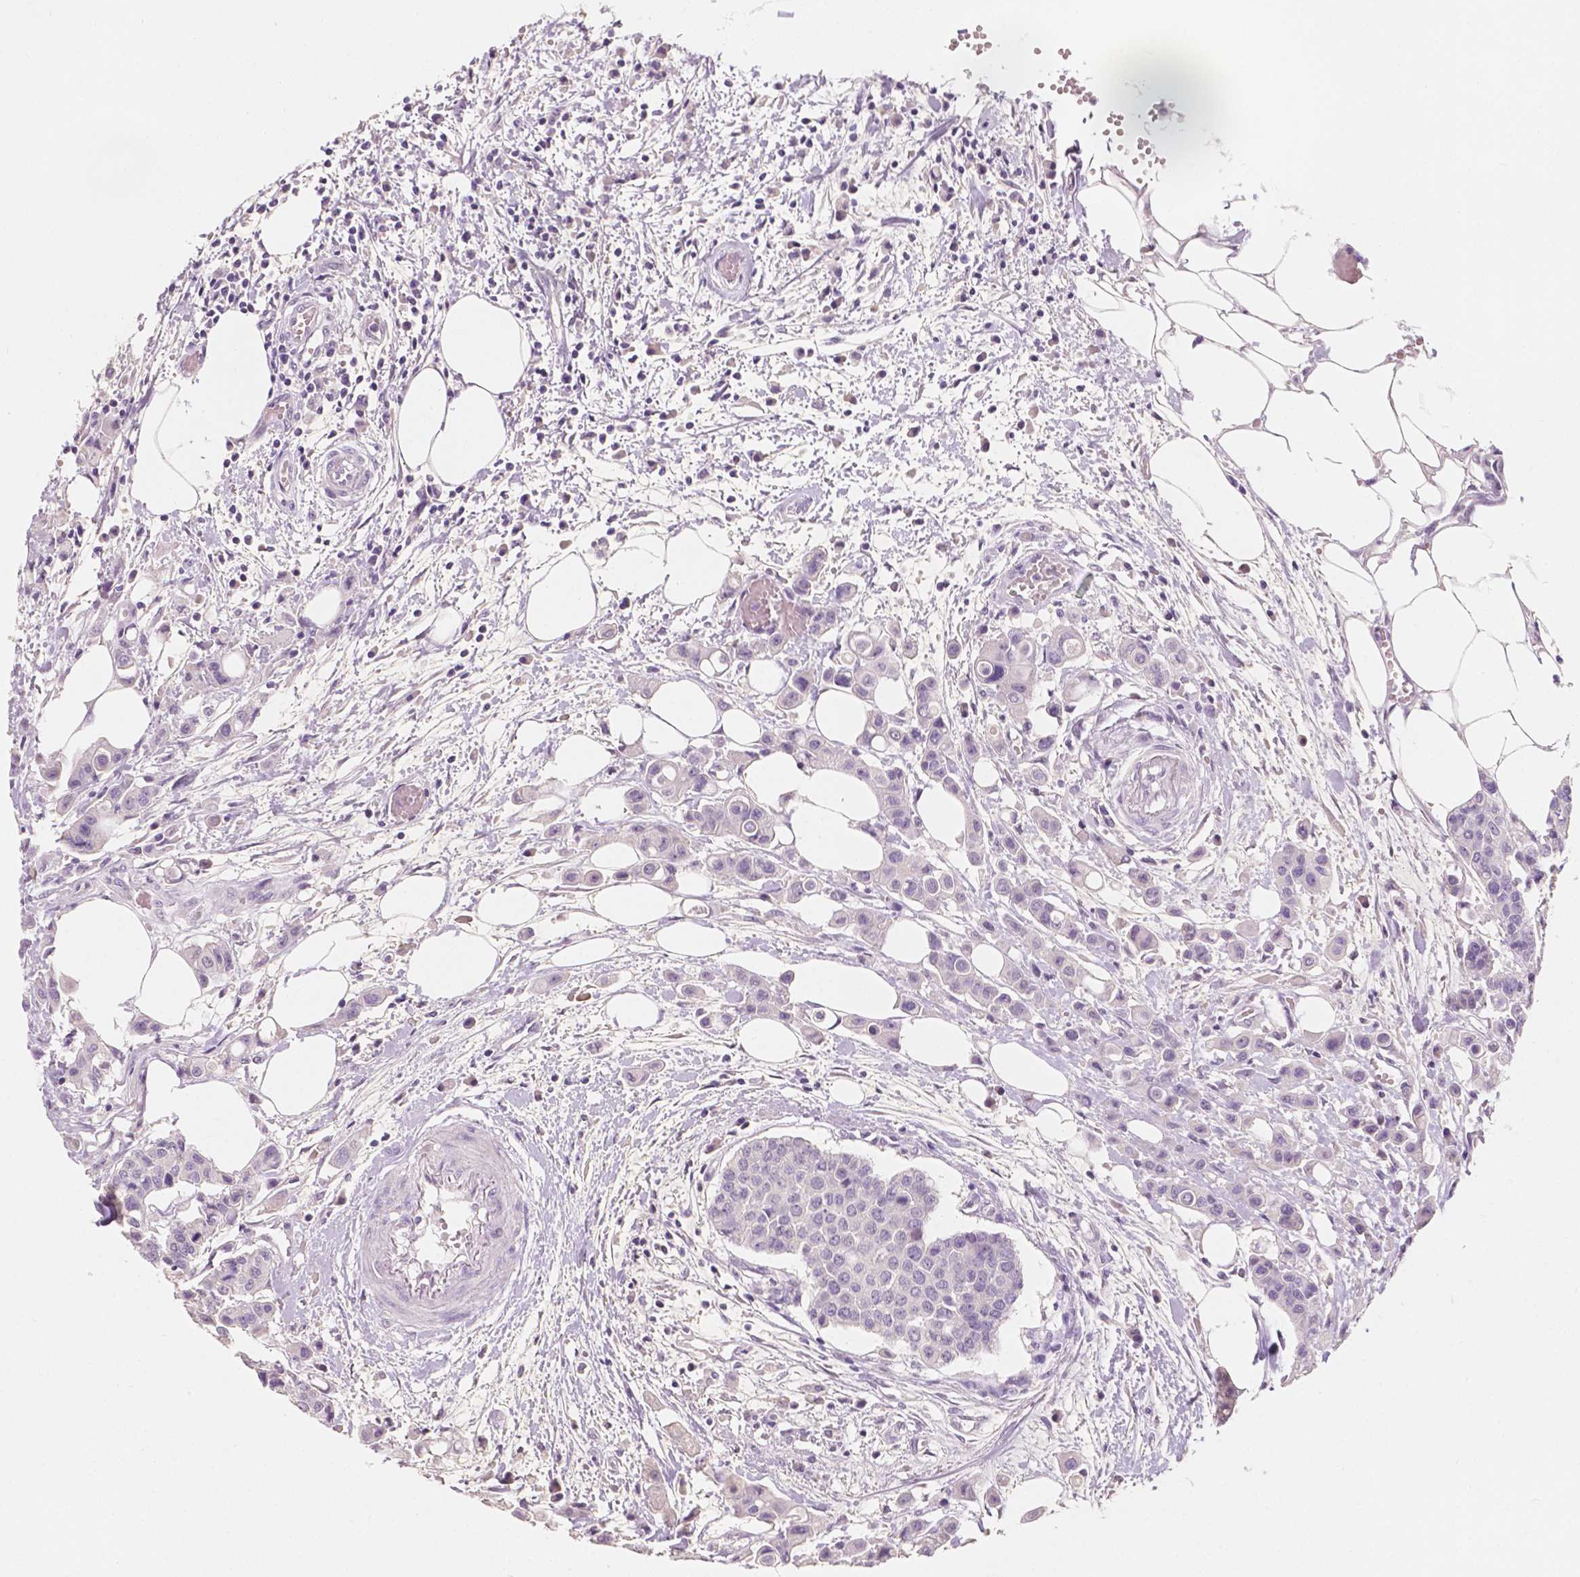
{"staining": {"intensity": "negative", "quantity": "none", "location": "none"}, "tissue": "carcinoid", "cell_type": "Tumor cells", "image_type": "cancer", "snomed": [{"axis": "morphology", "description": "Carcinoid, malignant, NOS"}, {"axis": "topography", "description": "Colon"}], "caption": "A micrograph of human carcinoid (malignant) is negative for staining in tumor cells.", "gene": "TAL1", "patient": {"sex": "male", "age": 81}}